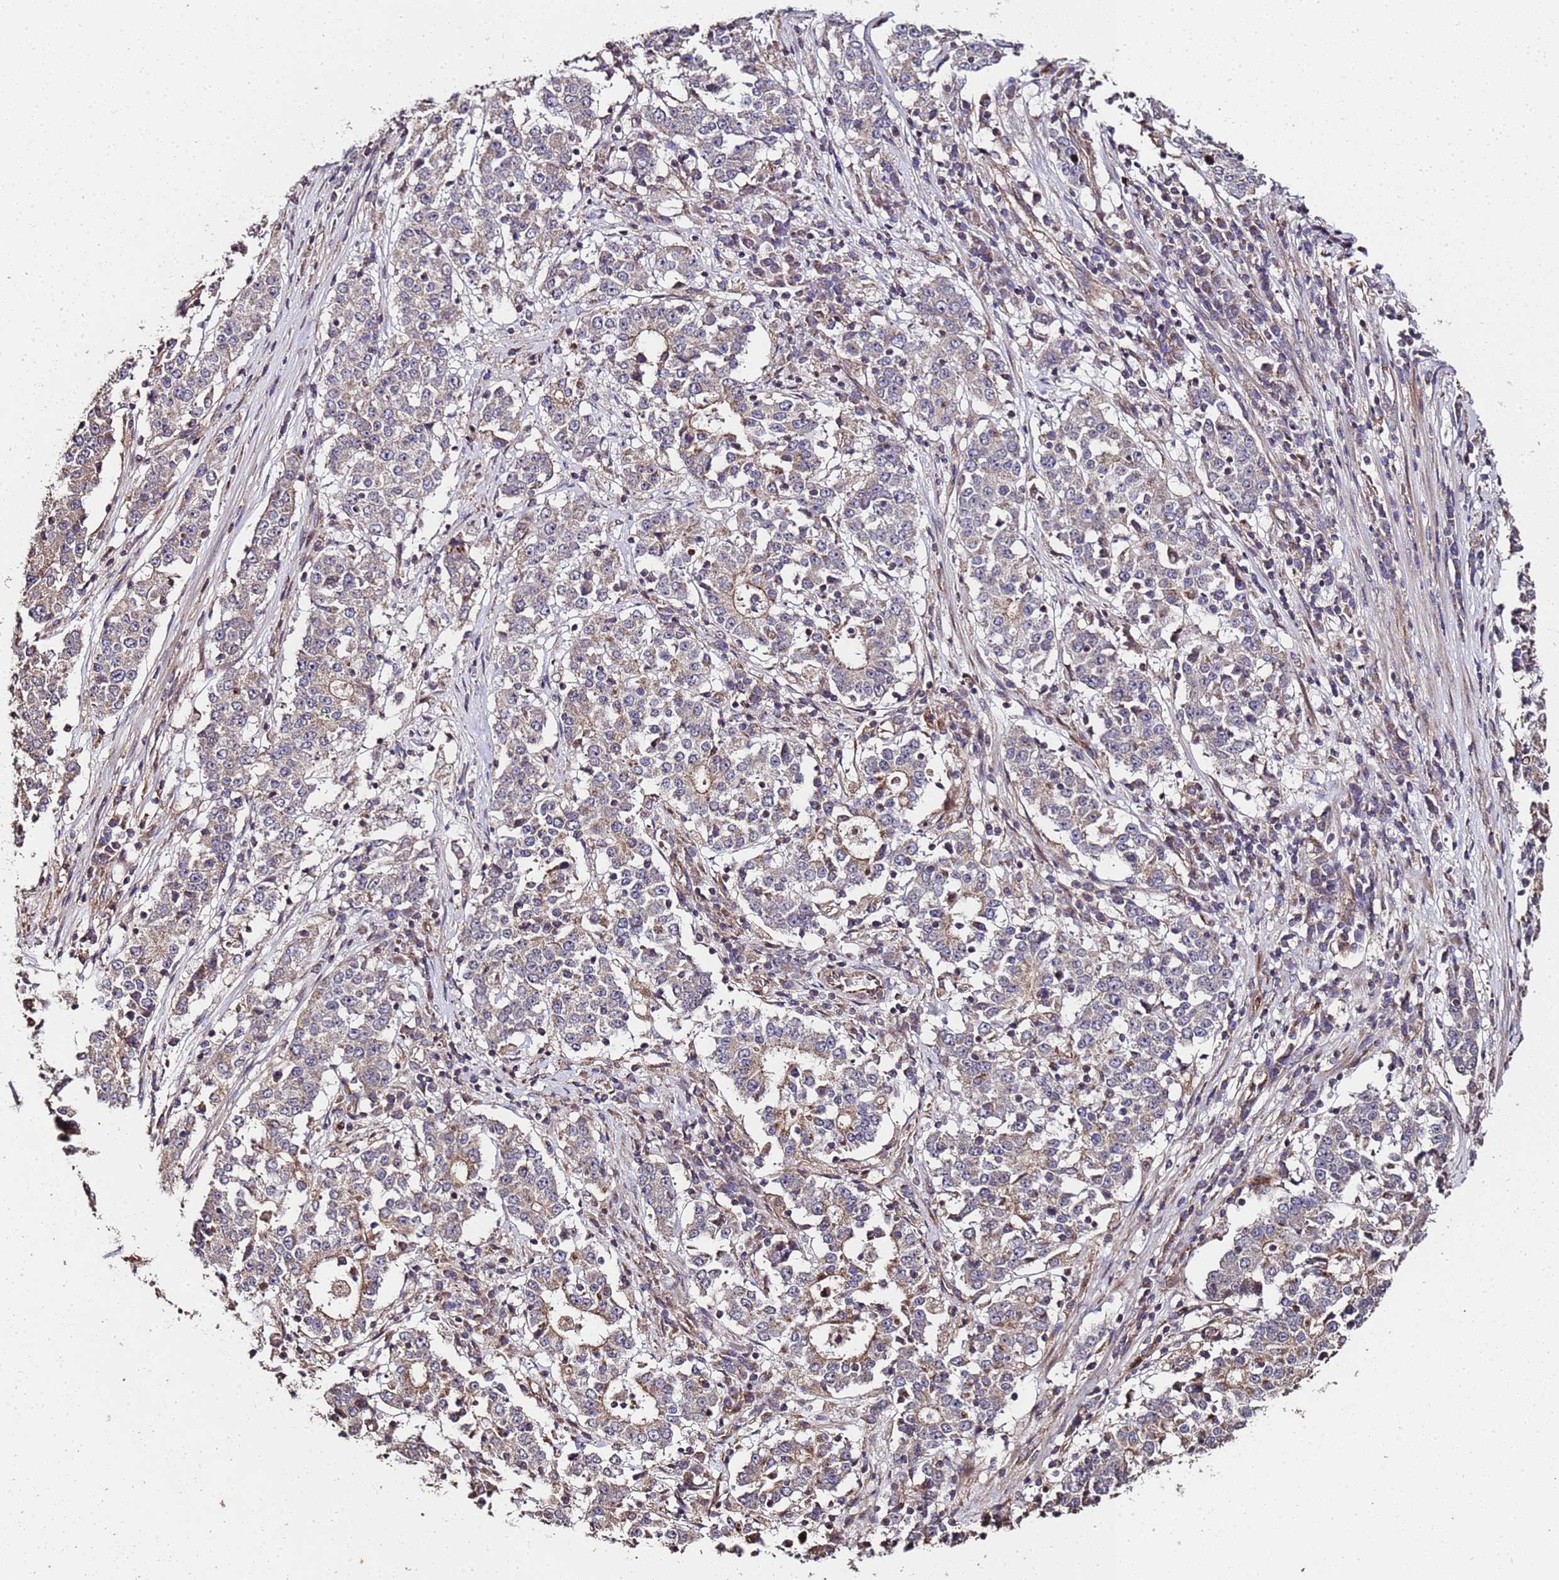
{"staining": {"intensity": "weak", "quantity": "<25%", "location": "cytoplasmic/membranous"}, "tissue": "stomach cancer", "cell_type": "Tumor cells", "image_type": "cancer", "snomed": [{"axis": "morphology", "description": "Adenocarcinoma, NOS"}, {"axis": "topography", "description": "Stomach"}], "caption": "This is an immunohistochemistry histopathology image of stomach adenocarcinoma. There is no staining in tumor cells.", "gene": "PRODH", "patient": {"sex": "male", "age": 59}}